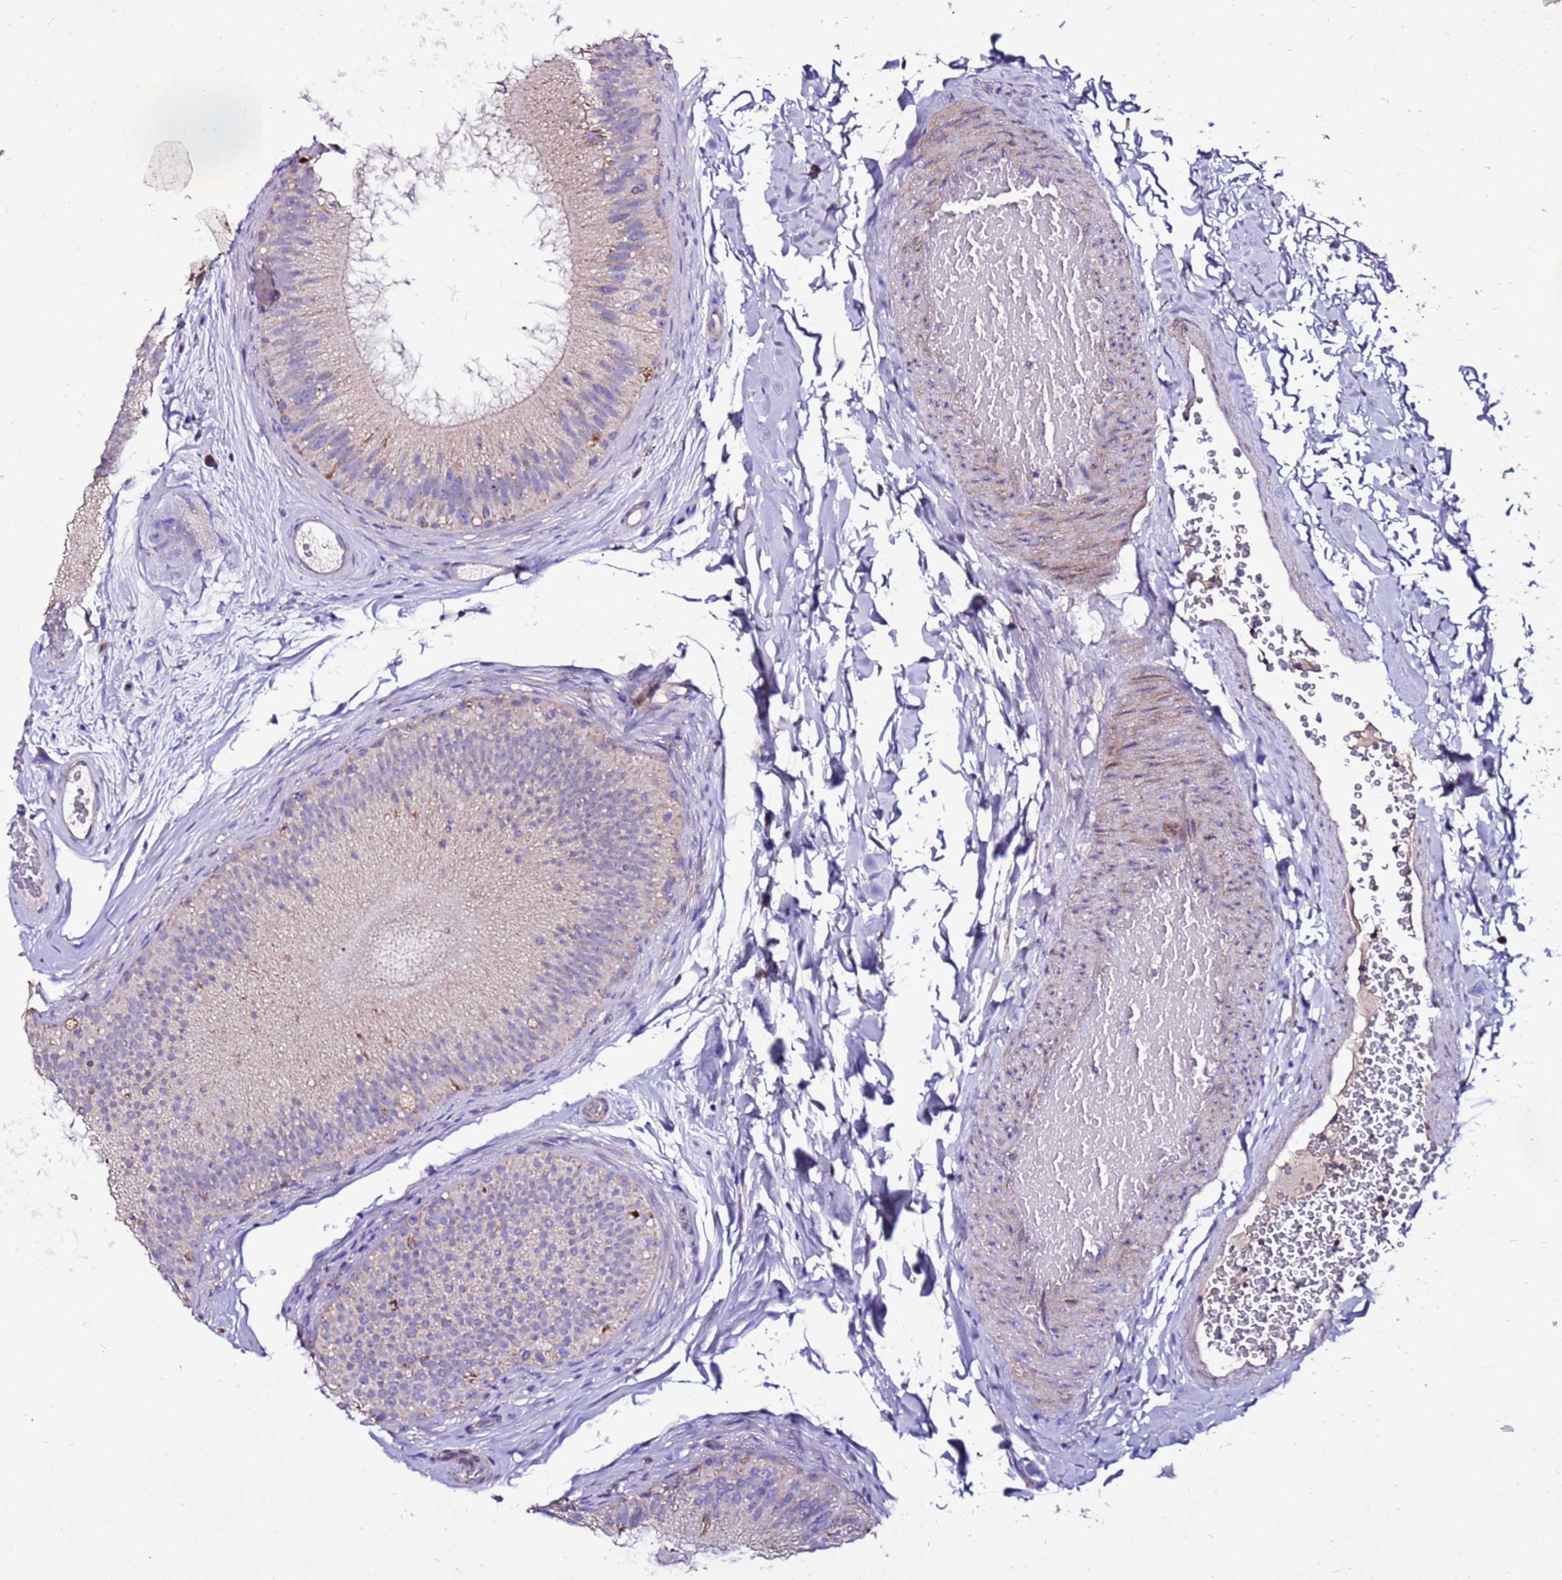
{"staining": {"intensity": "strong", "quantity": "<25%", "location": "cytoplasmic/membranous"}, "tissue": "epididymis", "cell_type": "Glandular cells", "image_type": "normal", "snomed": [{"axis": "morphology", "description": "Normal tissue, NOS"}, {"axis": "topography", "description": "Epididymis"}], "caption": "Approximately <25% of glandular cells in benign epididymis show strong cytoplasmic/membranous protein positivity as visualized by brown immunohistochemical staining.", "gene": "TMEM106C", "patient": {"sex": "male", "age": 45}}